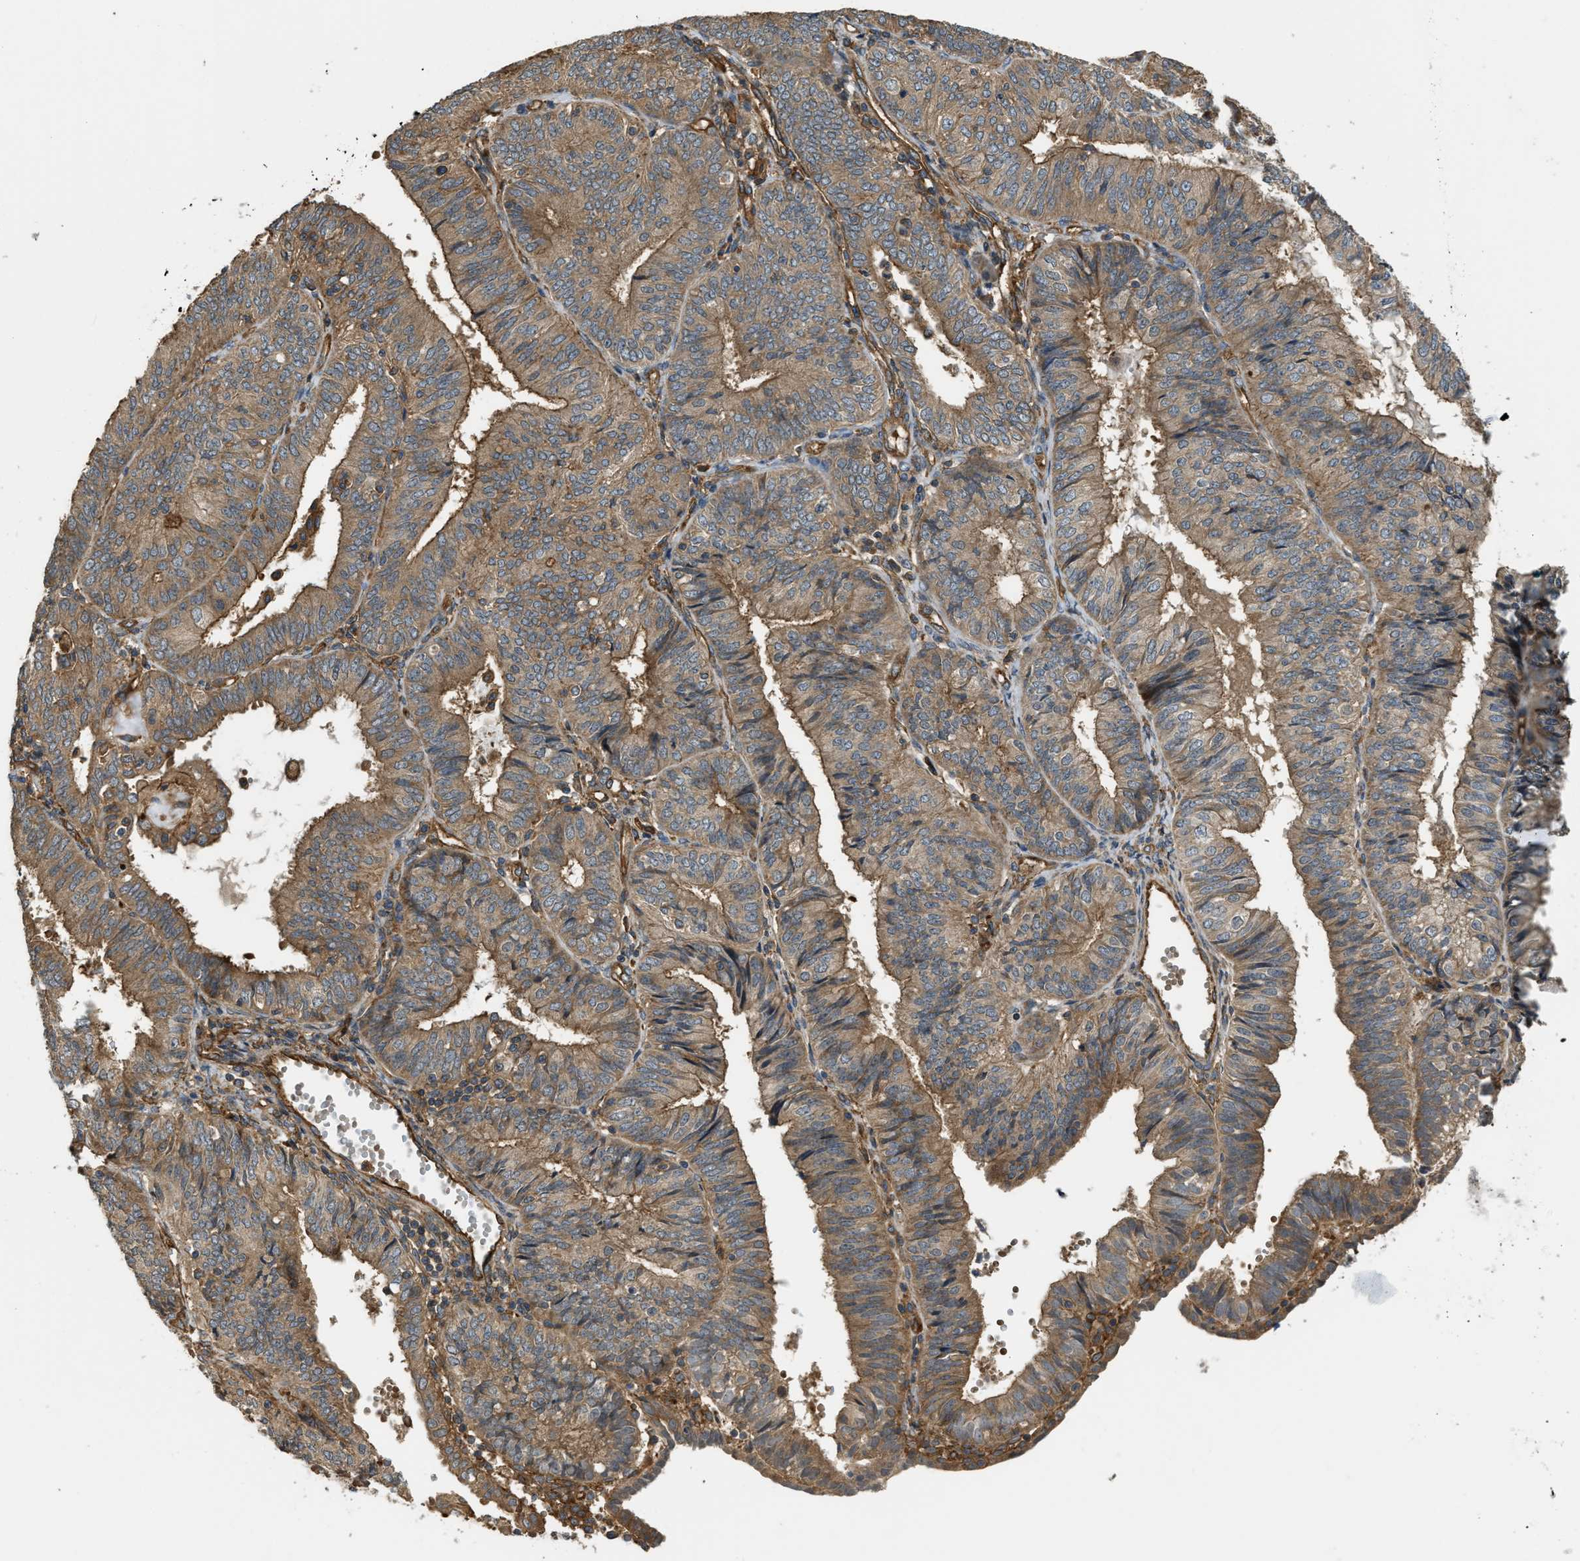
{"staining": {"intensity": "moderate", "quantity": ">75%", "location": "cytoplasmic/membranous"}, "tissue": "endometrial cancer", "cell_type": "Tumor cells", "image_type": "cancer", "snomed": [{"axis": "morphology", "description": "Adenocarcinoma, NOS"}, {"axis": "topography", "description": "Endometrium"}], "caption": "Protein staining of endometrial cancer tissue reveals moderate cytoplasmic/membranous expression in about >75% of tumor cells.", "gene": "BAG4", "patient": {"sex": "female", "age": 58}}